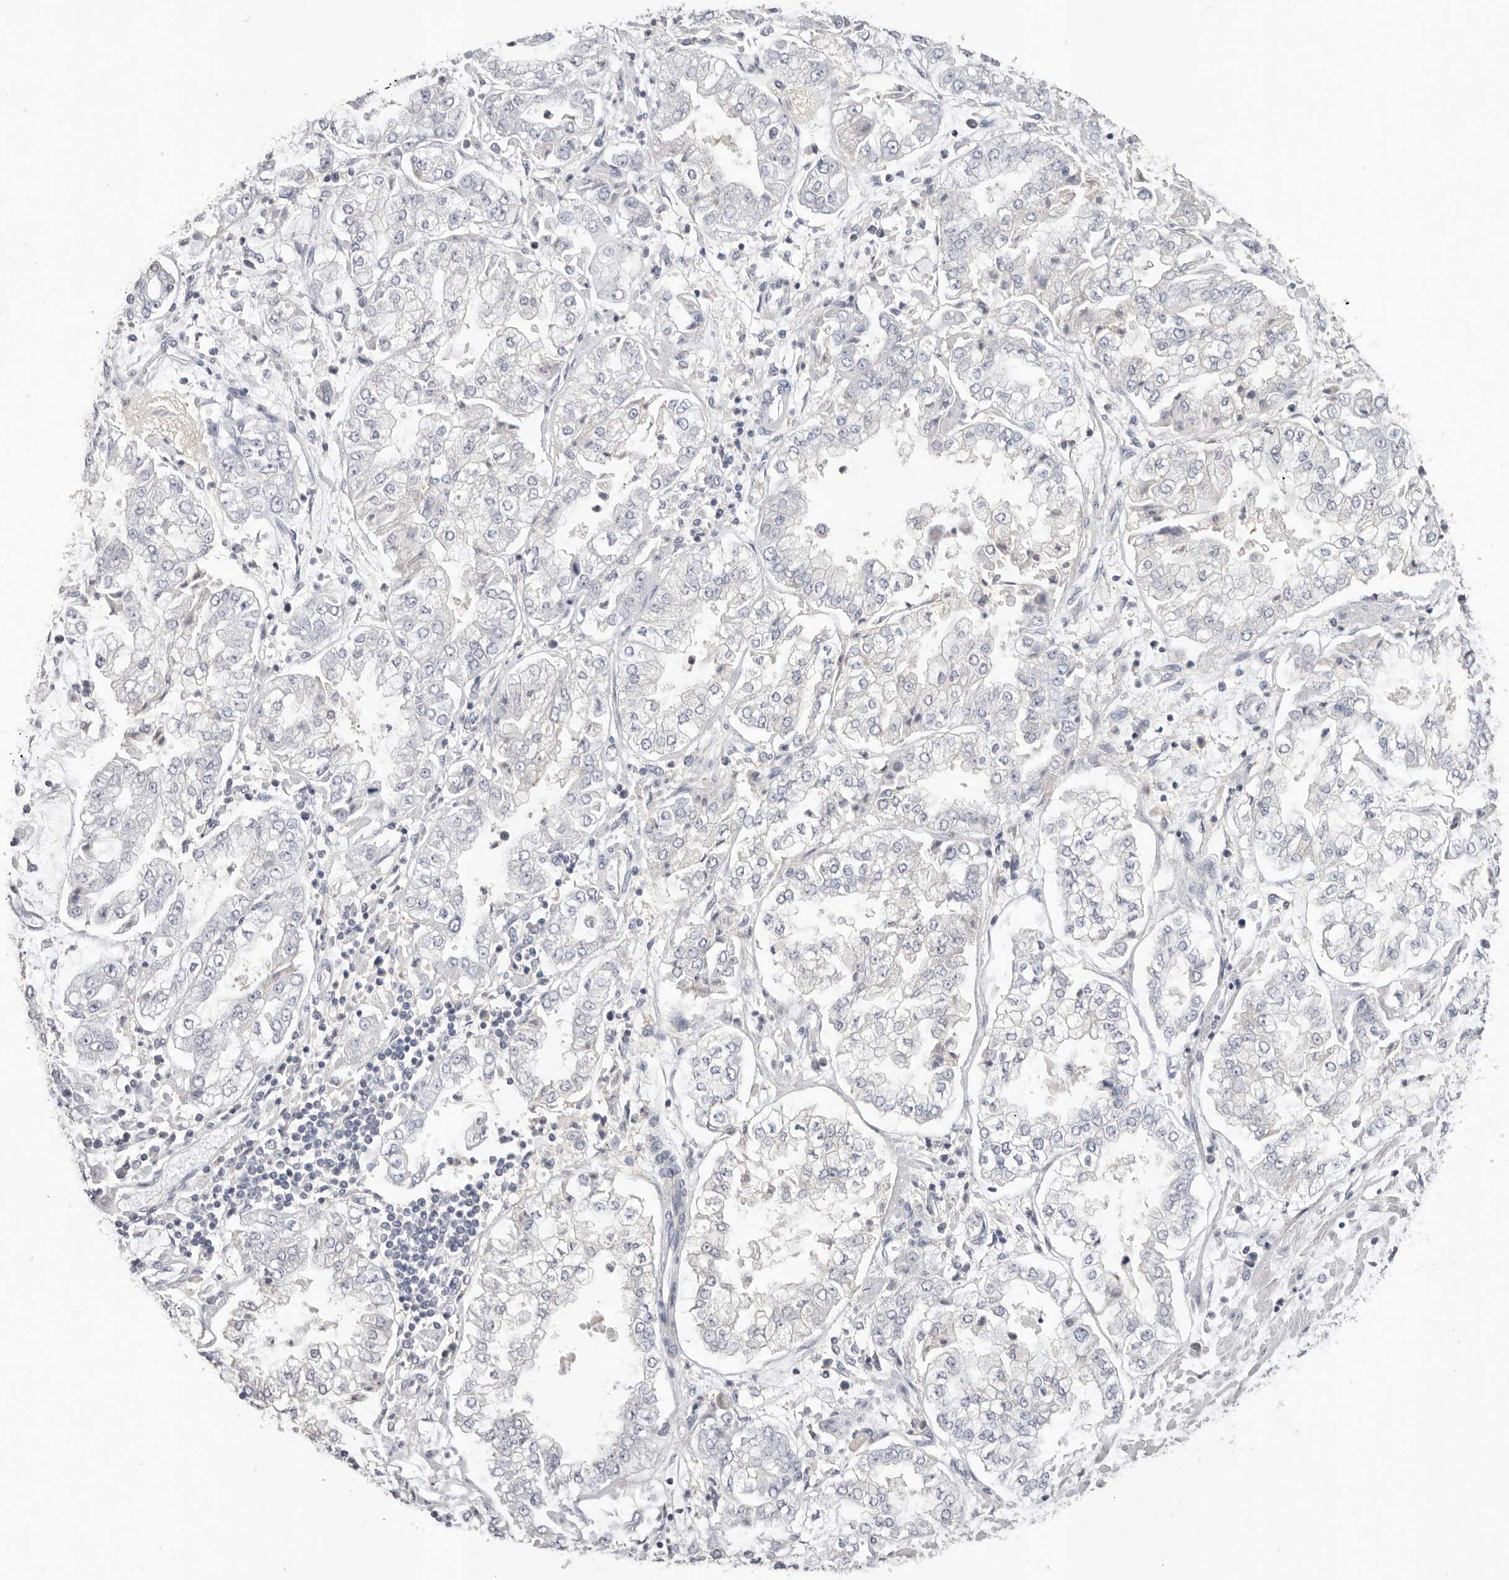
{"staining": {"intensity": "negative", "quantity": "none", "location": "none"}, "tissue": "stomach cancer", "cell_type": "Tumor cells", "image_type": "cancer", "snomed": [{"axis": "morphology", "description": "Adenocarcinoma, NOS"}, {"axis": "topography", "description": "Stomach"}], "caption": "Tumor cells show no significant expression in stomach cancer.", "gene": "WDTC1", "patient": {"sex": "male", "age": 76}}